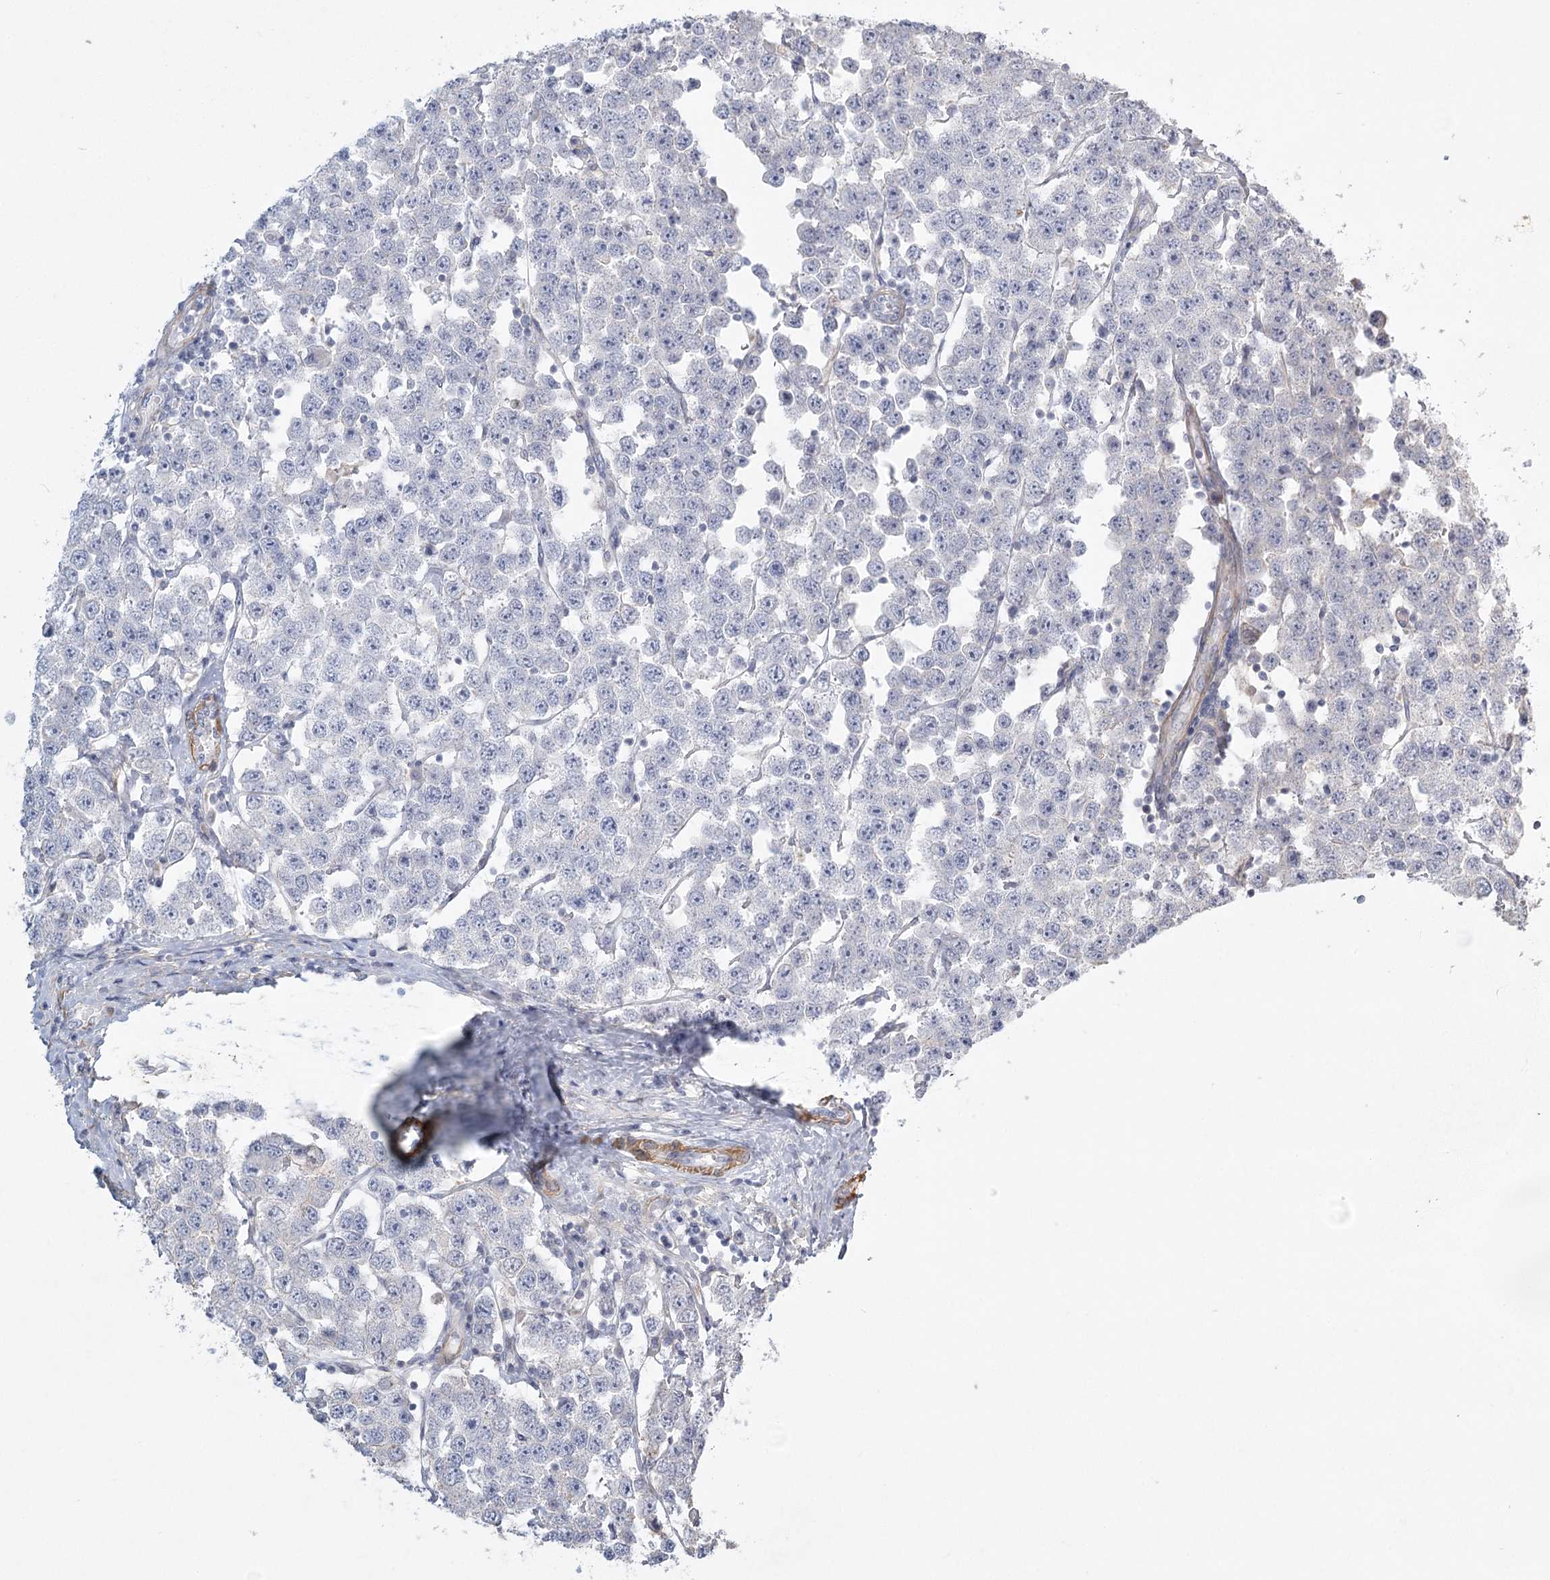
{"staining": {"intensity": "negative", "quantity": "none", "location": "none"}, "tissue": "testis cancer", "cell_type": "Tumor cells", "image_type": "cancer", "snomed": [{"axis": "morphology", "description": "Seminoma, NOS"}, {"axis": "topography", "description": "Testis"}], "caption": "A histopathology image of human testis seminoma is negative for staining in tumor cells.", "gene": "INPP4B", "patient": {"sex": "male", "age": 28}}